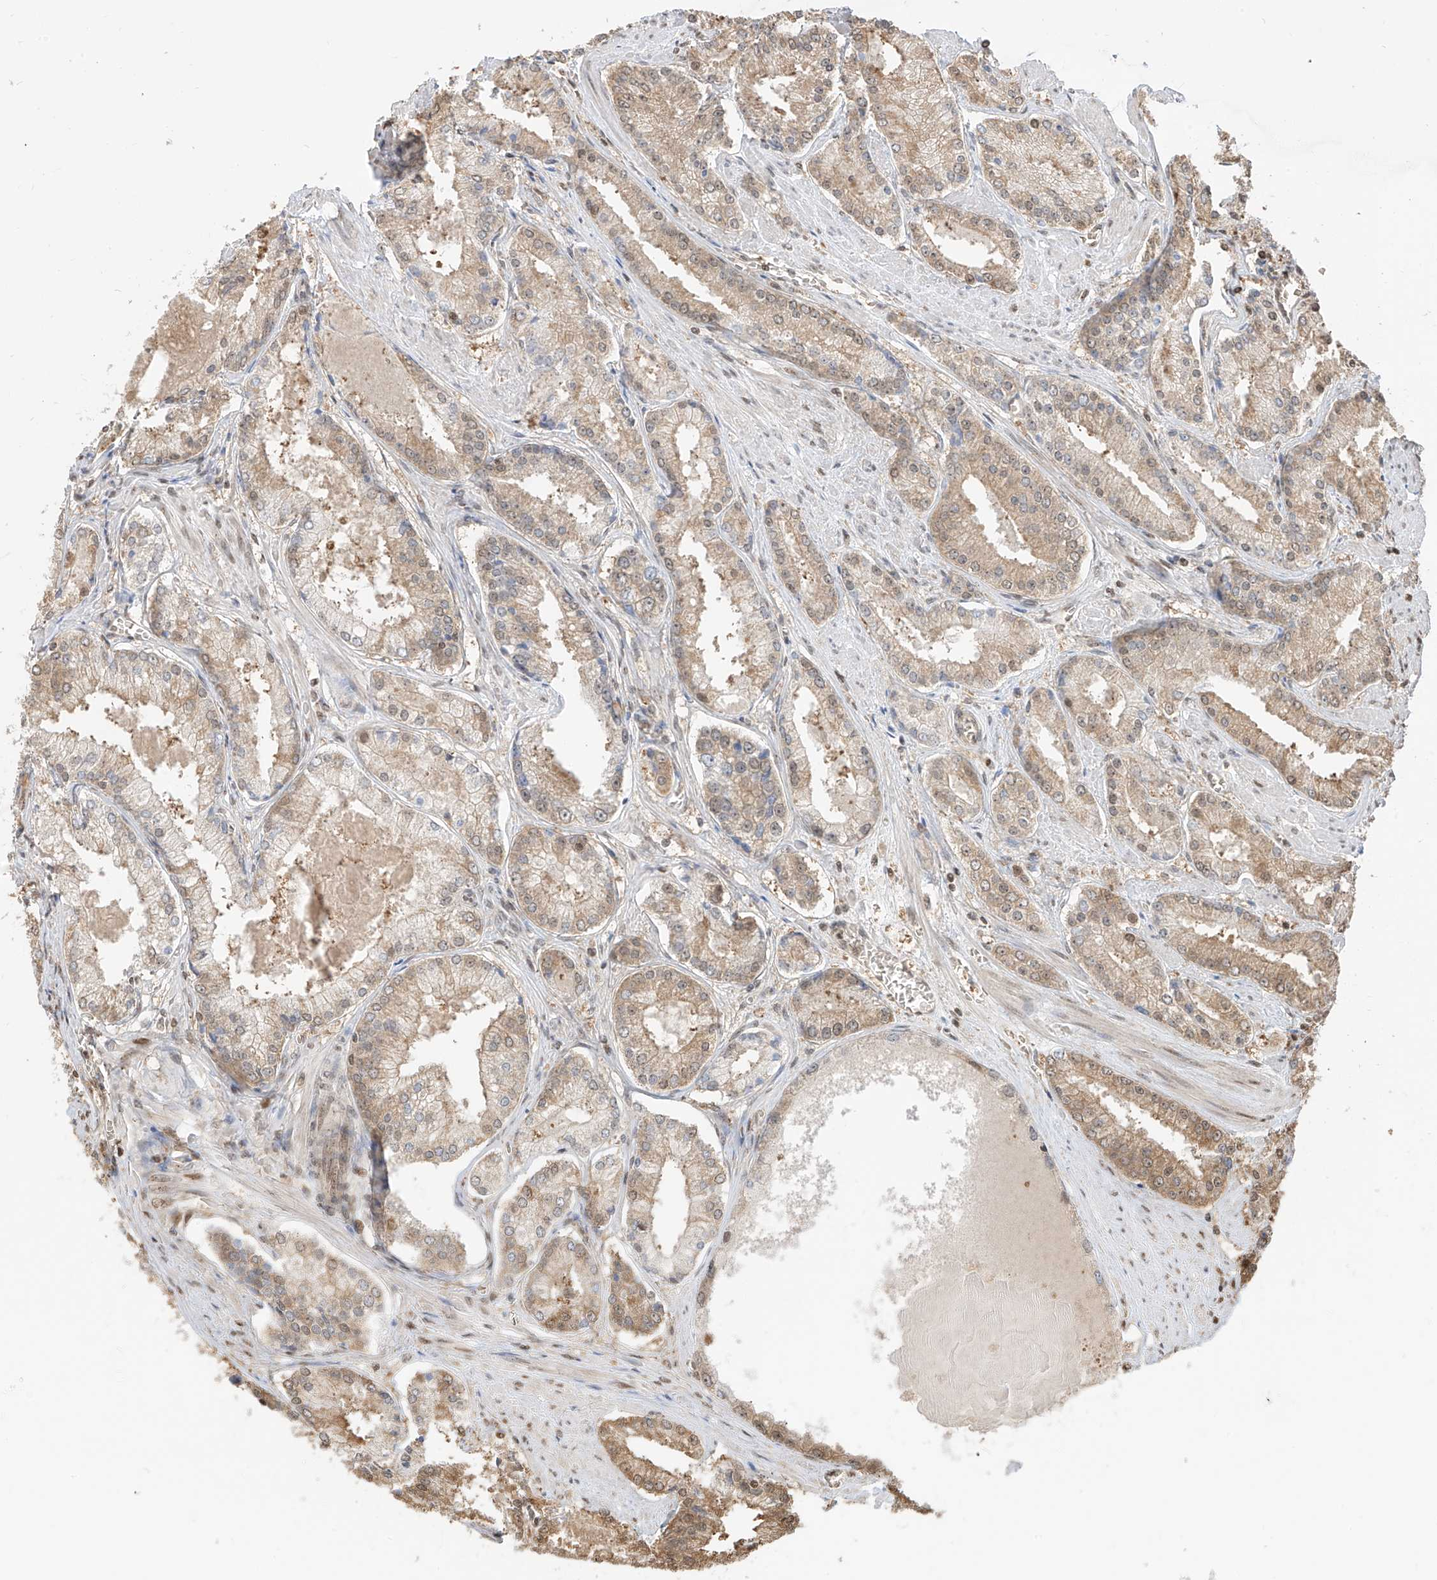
{"staining": {"intensity": "weak", "quantity": ">75%", "location": "cytoplasmic/membranous"}, "tissue": "prostate cancer", "cell_type": "Tumor cells", "image_type": "cancer", "snomed": [{"axis": "morphology", "description": "Adenocarcinoma, Low grade"}, {"axis": "topography", "description": "Prostate"}], "caption": "A histopathology image of prostate cancer stained for a protein displays weak cytoplasmic/membranous brown staining in tumor cells. (Brightfield microscopy of DAB IHC at high magnification).", "gene": "VMP1", "patient": {"sex": "male", "age": 54}}